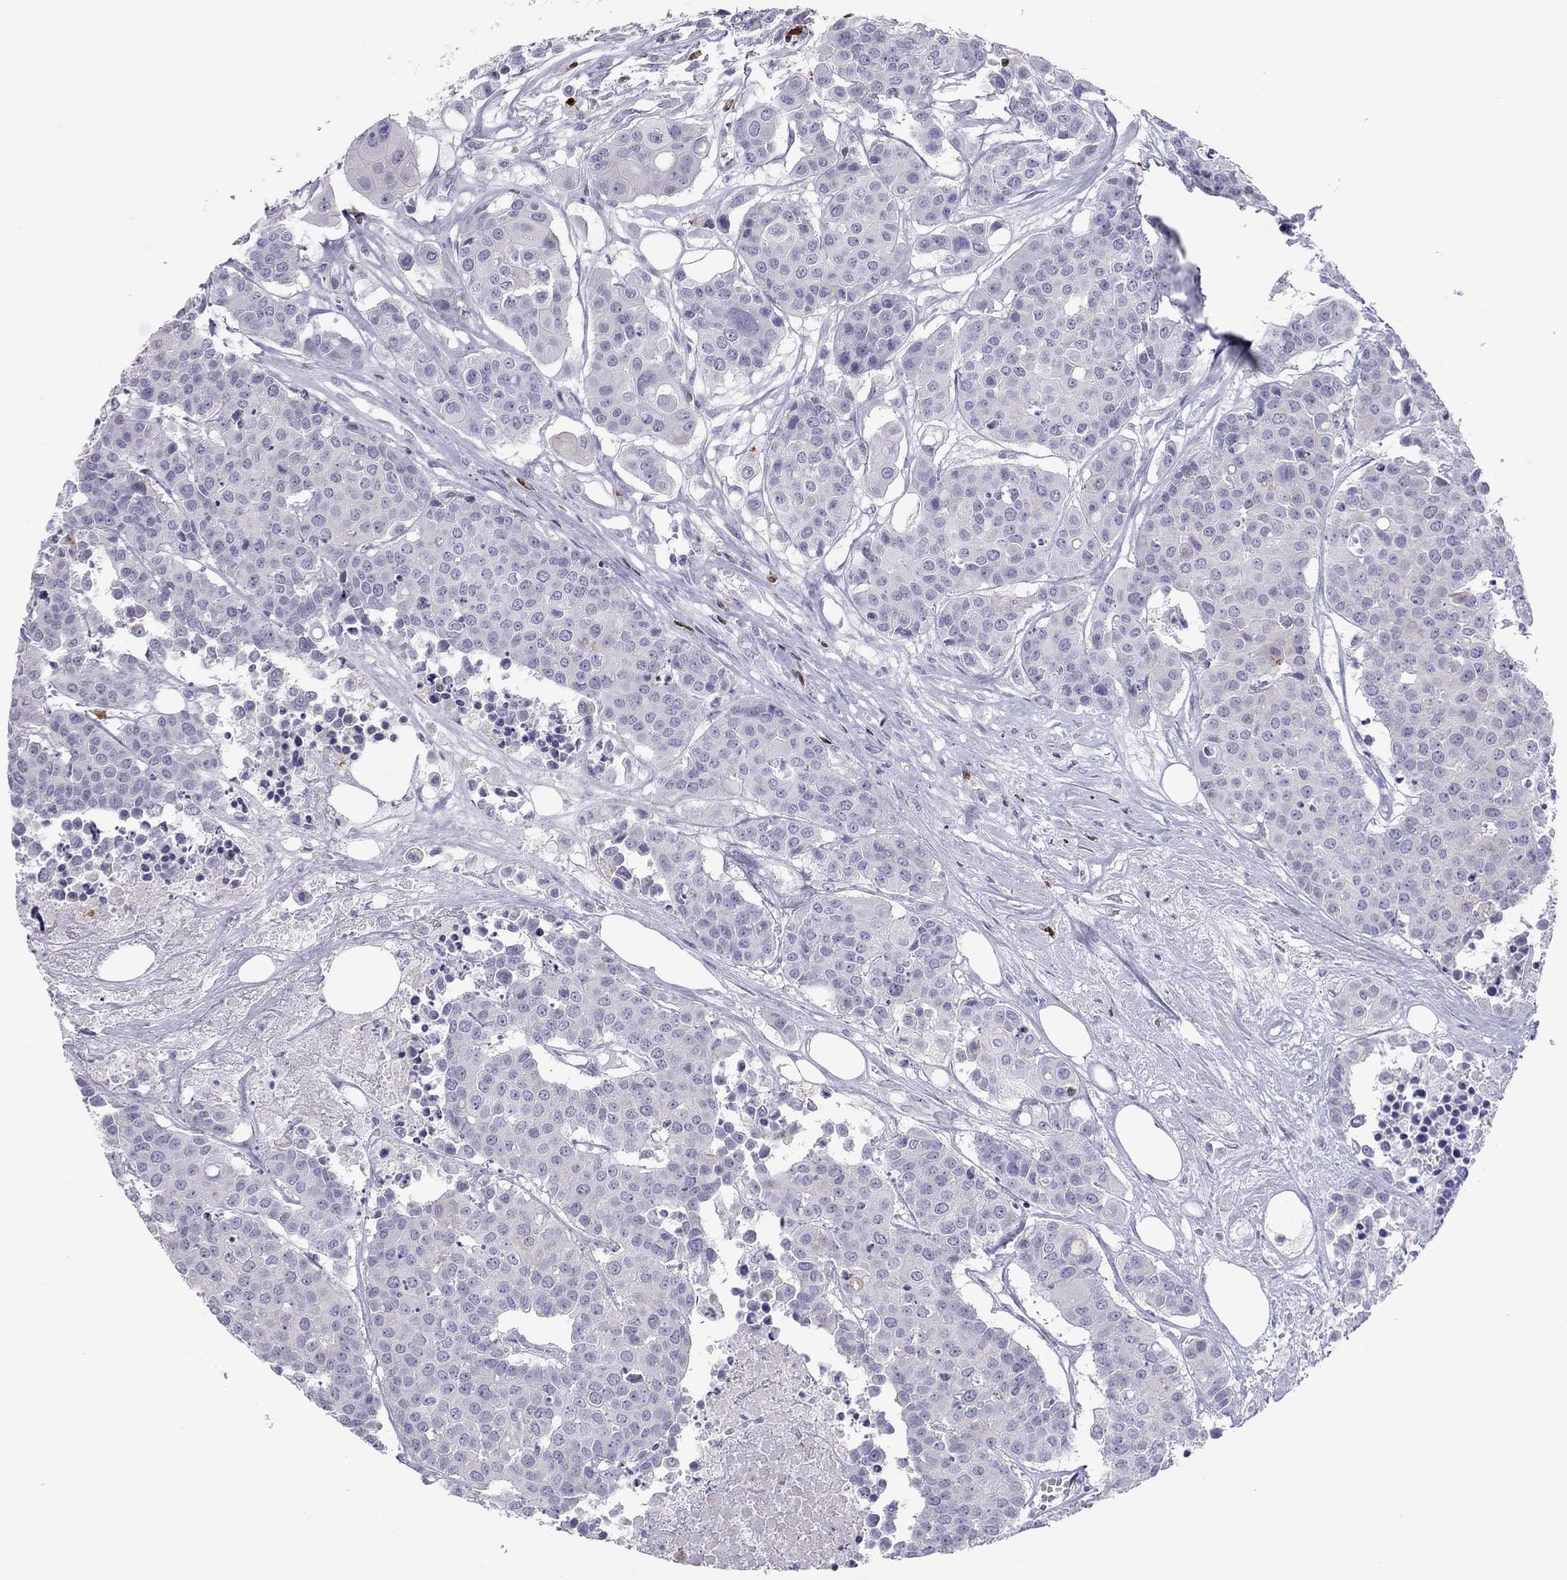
{"staining": {"intensity": "negative", "quantity": "none", "location": "none"}, "tissue": "carcinoid", "cell_type": "Tumor cells", "image_type": "cancer", "snomed": [{"axis": "morphology", "description": "Carcinoid, malignant, NOS"}, {"axis": "topography", "description": "Colon"}], "caption": "This photomicrograph is of carcinoid stained with immunohistochemistry (IHC) to label a protein in brown with the nuclei are counter-stained blue. There is no positivity in tumor cells. The staining is performed using DAB brown chromogen with nuclei counter-stained in using hematoxylin.", "gene": "SH2D2A", "patient": {"sex": "male", "age": 81}}